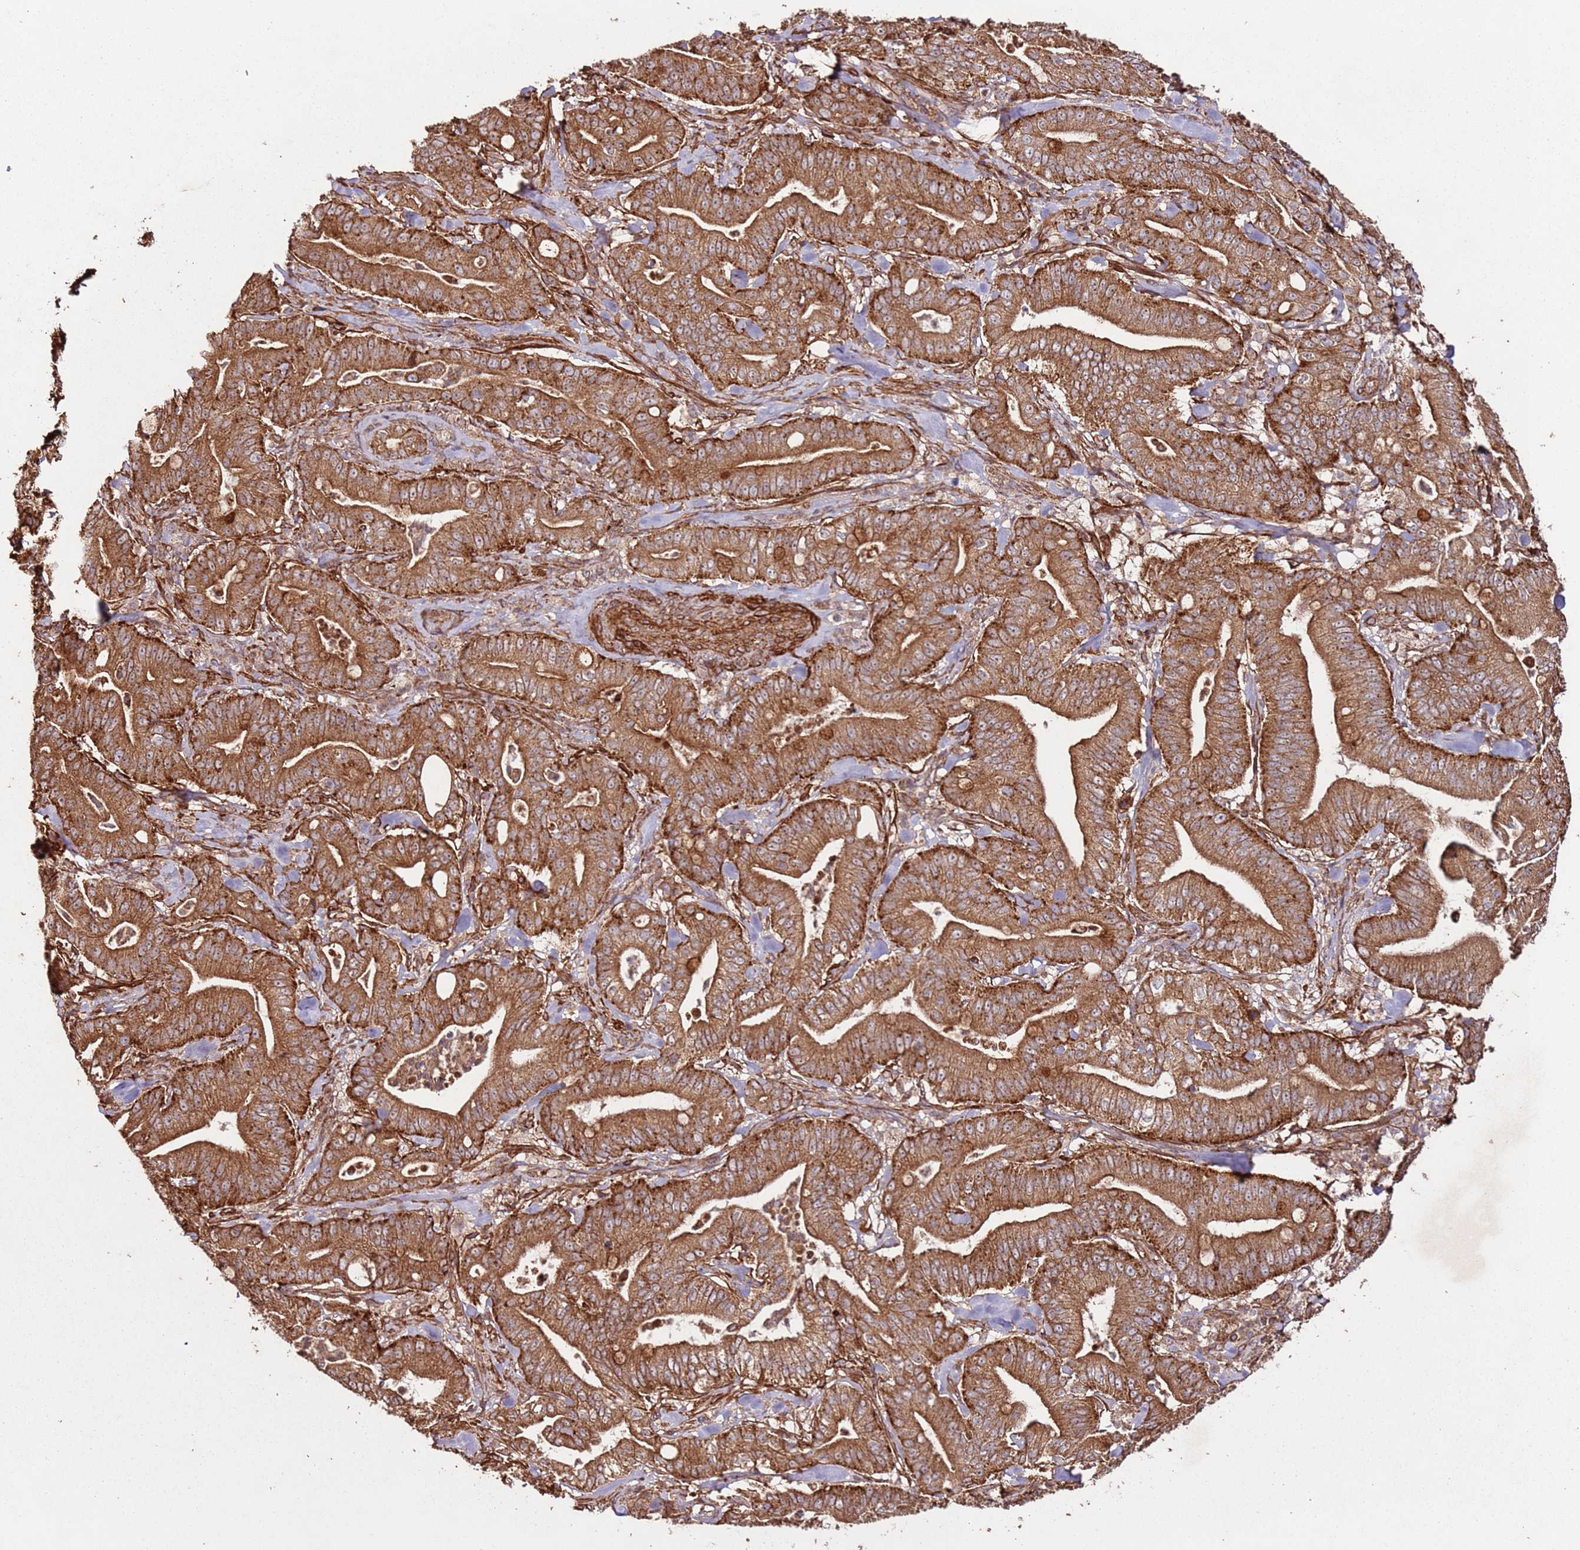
{"staining": {"intensity": "strong", "quantity": ">75%", "location": "cytoplasmic/membranous"}, "tissue": "pancreatic cancer", "cell_type": "Tumor cells", "image_type": "cancer", "snomed": [{"axis": "morphology", "description": "Adenocarcinoma, NOS"}, {"axis": "topography", "description": "Pancreas"}], "caption": "Immunohistochemistry of human adenocarcinoma (pancreatic) exhibits high levels of strong cytoplasmic/membranous positivity in approximately >75% of tumor cells.", "gene": "FAM186A", "patient": {"sex": "male", "age": 71}}